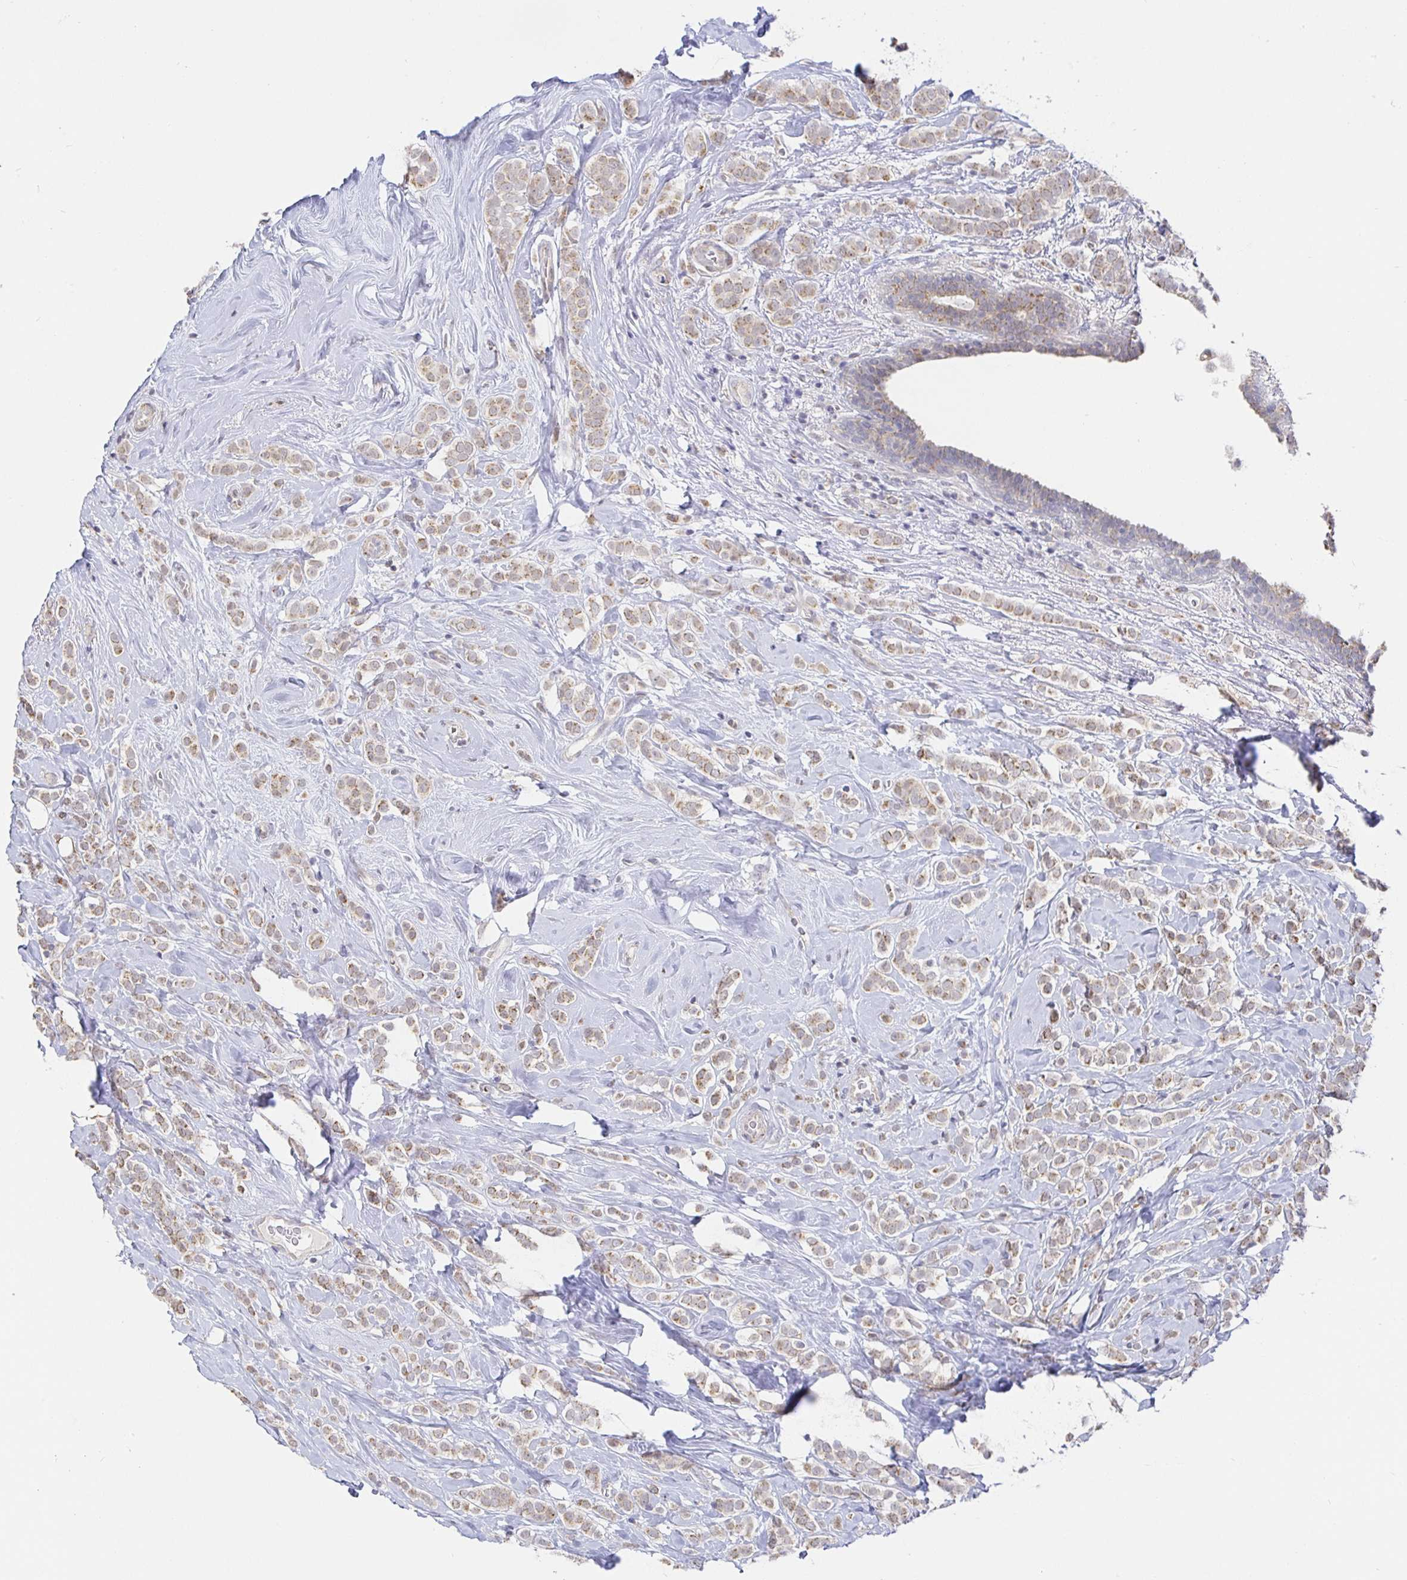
{"staining": {"intensity": "weak", "quantity": ">75%", "location": "cytoplasmic/membranous"}, "tissue": "breast cancer", "cell_type": "Tumor cells", "image_type": "cancer", "snomed": [{"axis": "morphology", "description": "Lobular carcinoma"}, {"axis": "topography", "description": "Breast"}], "caption": "An immunohistochemistry (IHC) micrograph of neoplastic tissue is shown. Protein staining in brown labels weak cytoplasmic/membranous positivity in breast cancer within tumor cells. The staining is performed using DAB brown chromogen to label protein expression. The nuclei are counter-stained blue using hematoxylin.", "gene": "CIT", "patient": {"sex": "female", "age": 49}}